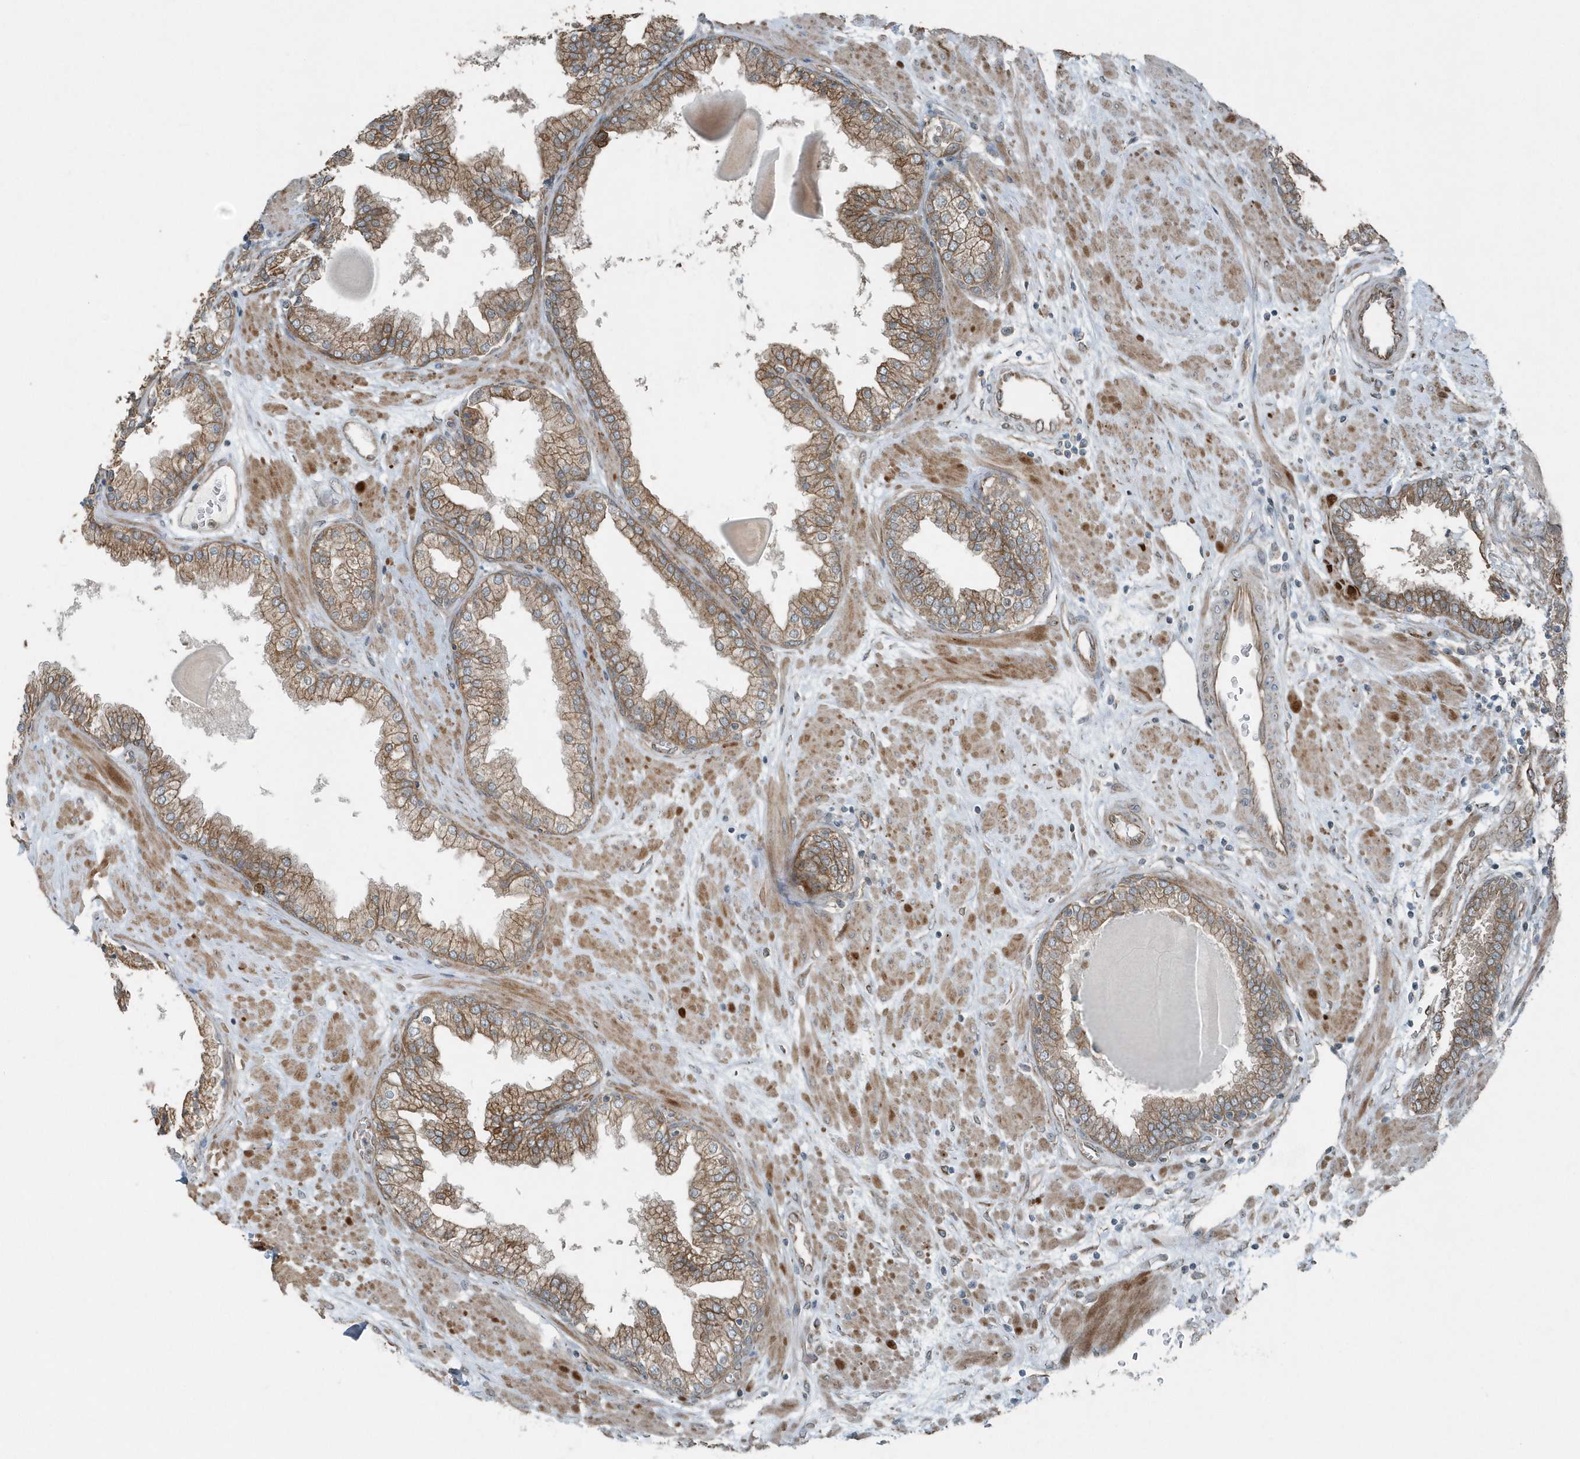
{"staining": {"intensity": "moderate", "quantity": ">75%", "location": "cytoplasmic/membranous"}, "tissue": "prostate", "cell_type": "Glandular cells", "image_type": "normal", "snomed": [{"axis": "morphology", "description": "Normal tissue, NOS"}, {"axis": "topography", "description": "Prostate"}], "caption": "Immunohistochemical staining of benign human prostate shows medium levels of moderate cytoplasmic/membranous staining in approximately >75% of glandular cells.", "gene": "GCC2", "patient": {"sex": "male", "age": 51}}